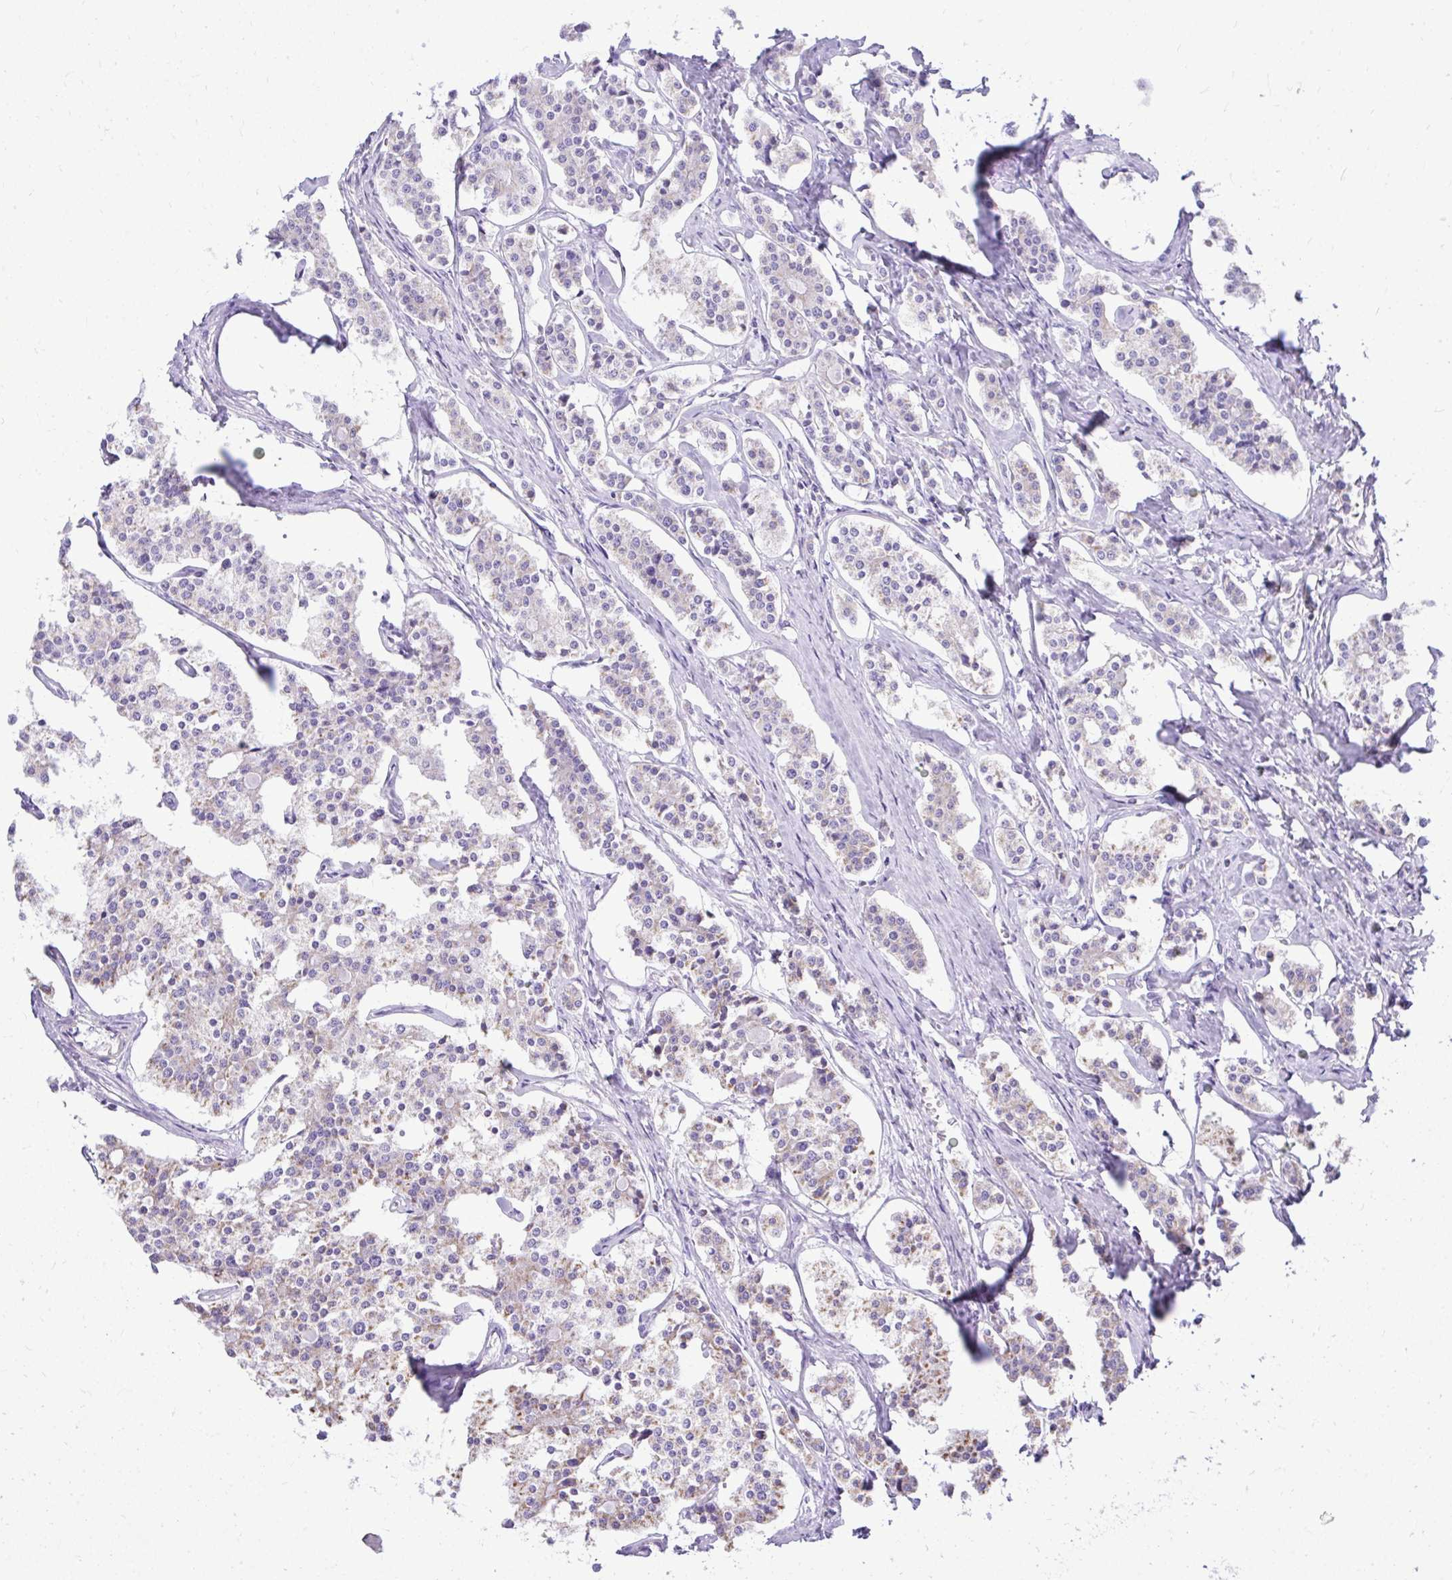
{"staining": {"intensity": "weak", "quantity": "<25%", "location": "cytoplasmic/membranous"}, "tissue": "carcinoid", "cell_type": "Tumor cells", "image_type": "cancer", "snomed": [{"axis": "morphology", "description": "Carcinoid, malignant, NOS"}, {"axis": "topography", "description": "Small intestine"}], "caption": "A high-resolution micrograph shows IHC staining of carcinoid, which reveals no significant positivity in tumor cells. (Stains: DAB (3,3'-diaminobenzidine) immunohistochemistry with hematoxylin counter stain, Microscopy: brightfield microscopy at high magnification).", "gene": "MPZL2", "patient": {"sex": "male", "age": 63}}